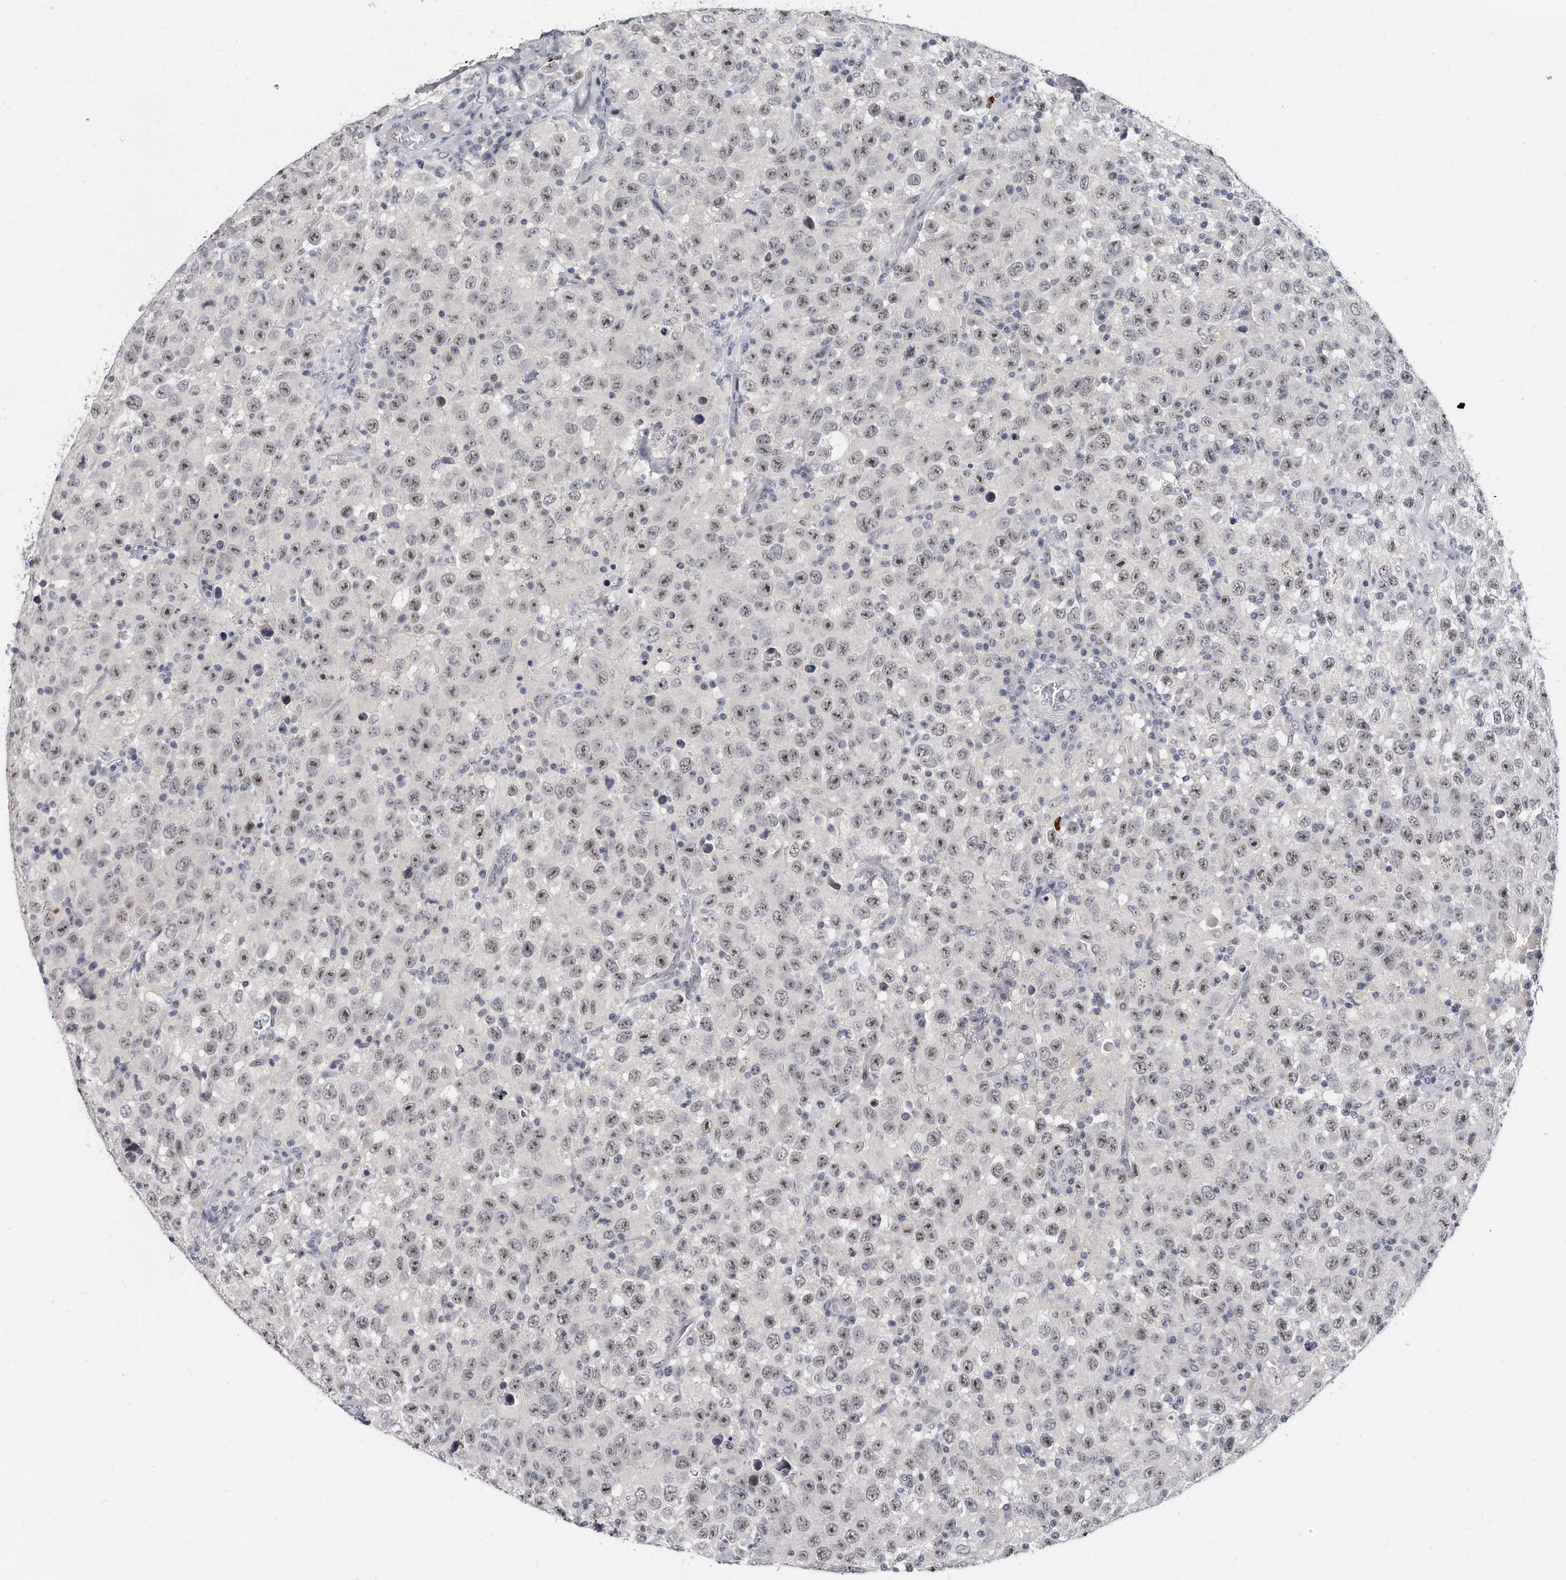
{"staining": {"intensity": "weak", "quantity": ">75%", "location": "nuclear"}, "tissue": "testis cancer", "cell_type": "Tumor cells", "image_type": "cancer", "snomed": [{"axis": "morphology", "description": "Seminoma, NOS"}, {"axis": "topography", "description": "Testis"}], "caption": "Protein positivity by immunohistochemistry (IHC) demonstrates weak nuclear positivity in approximately >75% of tumor cells in testis seminoma.", "gene": "TFCP2L1", "patient": {"sex": "male", "age": 41}}